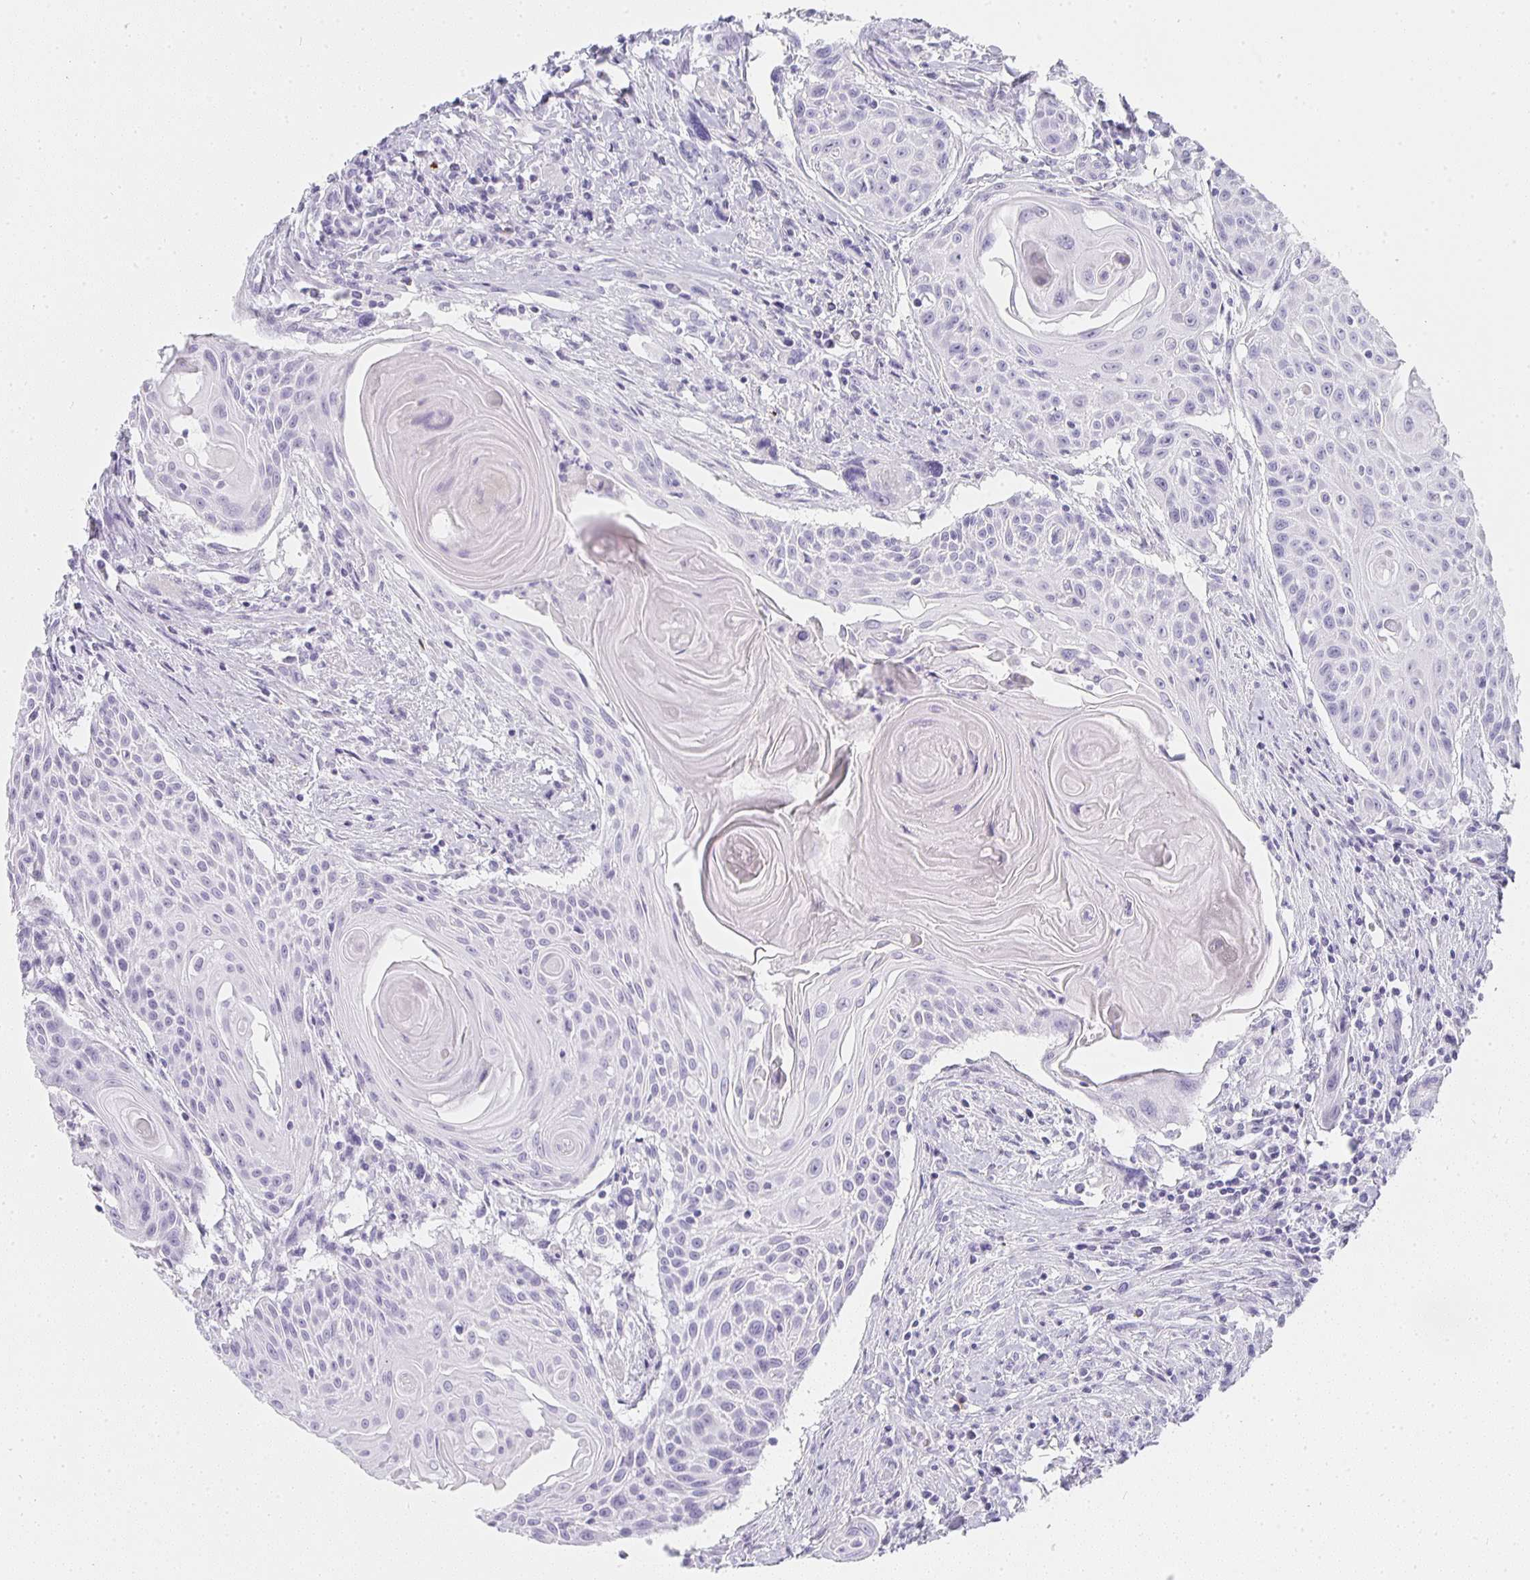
{"staining": {"intensity": "negative", "quantity": "none", "location": "none"}, "tissue": "head and neck cancer", "cell_type": "Tumor cells", "image_type": "cancer", "snomed": [{"axis": "morphology", "description": "Squamous cell carcinoma, NOS"}, {"axis": "topography", "description": "Lymph node"}, {"axis": "topography", "description": "Salivary gland"}, {"axis": "topography", "description": "Head-Neck"}], "caption": "Immunohistochemistry (IHC) of squamous cell carcinoma (head and neck) displays no expression in tumor cells. (Immunohistochemistry, brightfield microscopy, high magnification).", "gene": "TPSD1", "patient": {"sex": "female", "age": 74}}